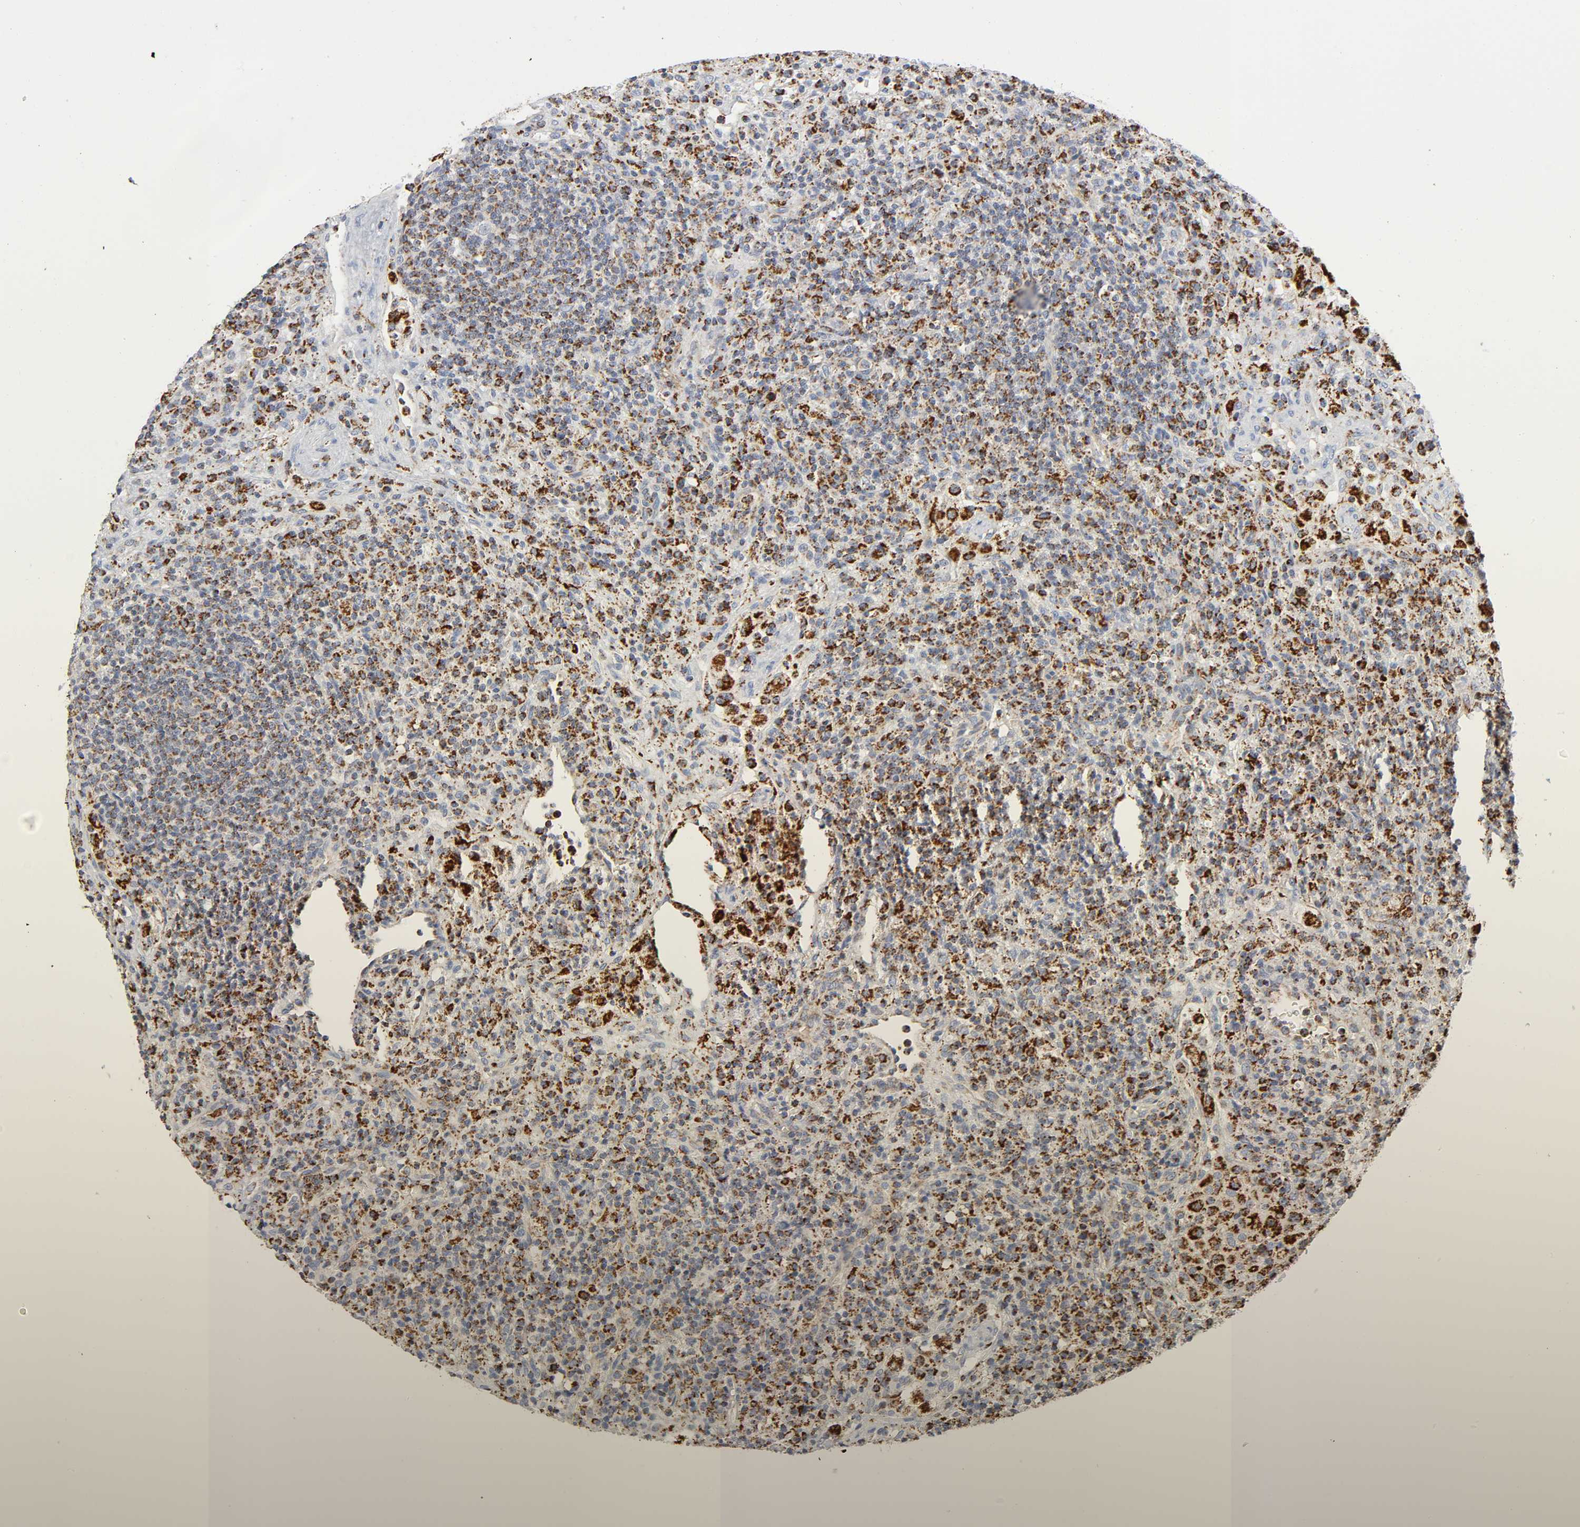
{"staining": {"intensity": "strong", "quantity": ">75%", "location": "cytoplasmic/membranous"}, "tissue": "lymphoma", "cell_type": "Tumor cells", "image_type": "cancer", "snomed": [{"axis": "morphology", "description": "Hodgkin's disease, NOS"}, {"axis": "topography", "description": "Lymph node"}], "caption": "Protein expression analysis of human lymphoma reveals strong cytoplasmic/membranous expression in about >75% of tumor cells.", "gene": "BAK1", "patient": {"sex": "male", "age": 65}}